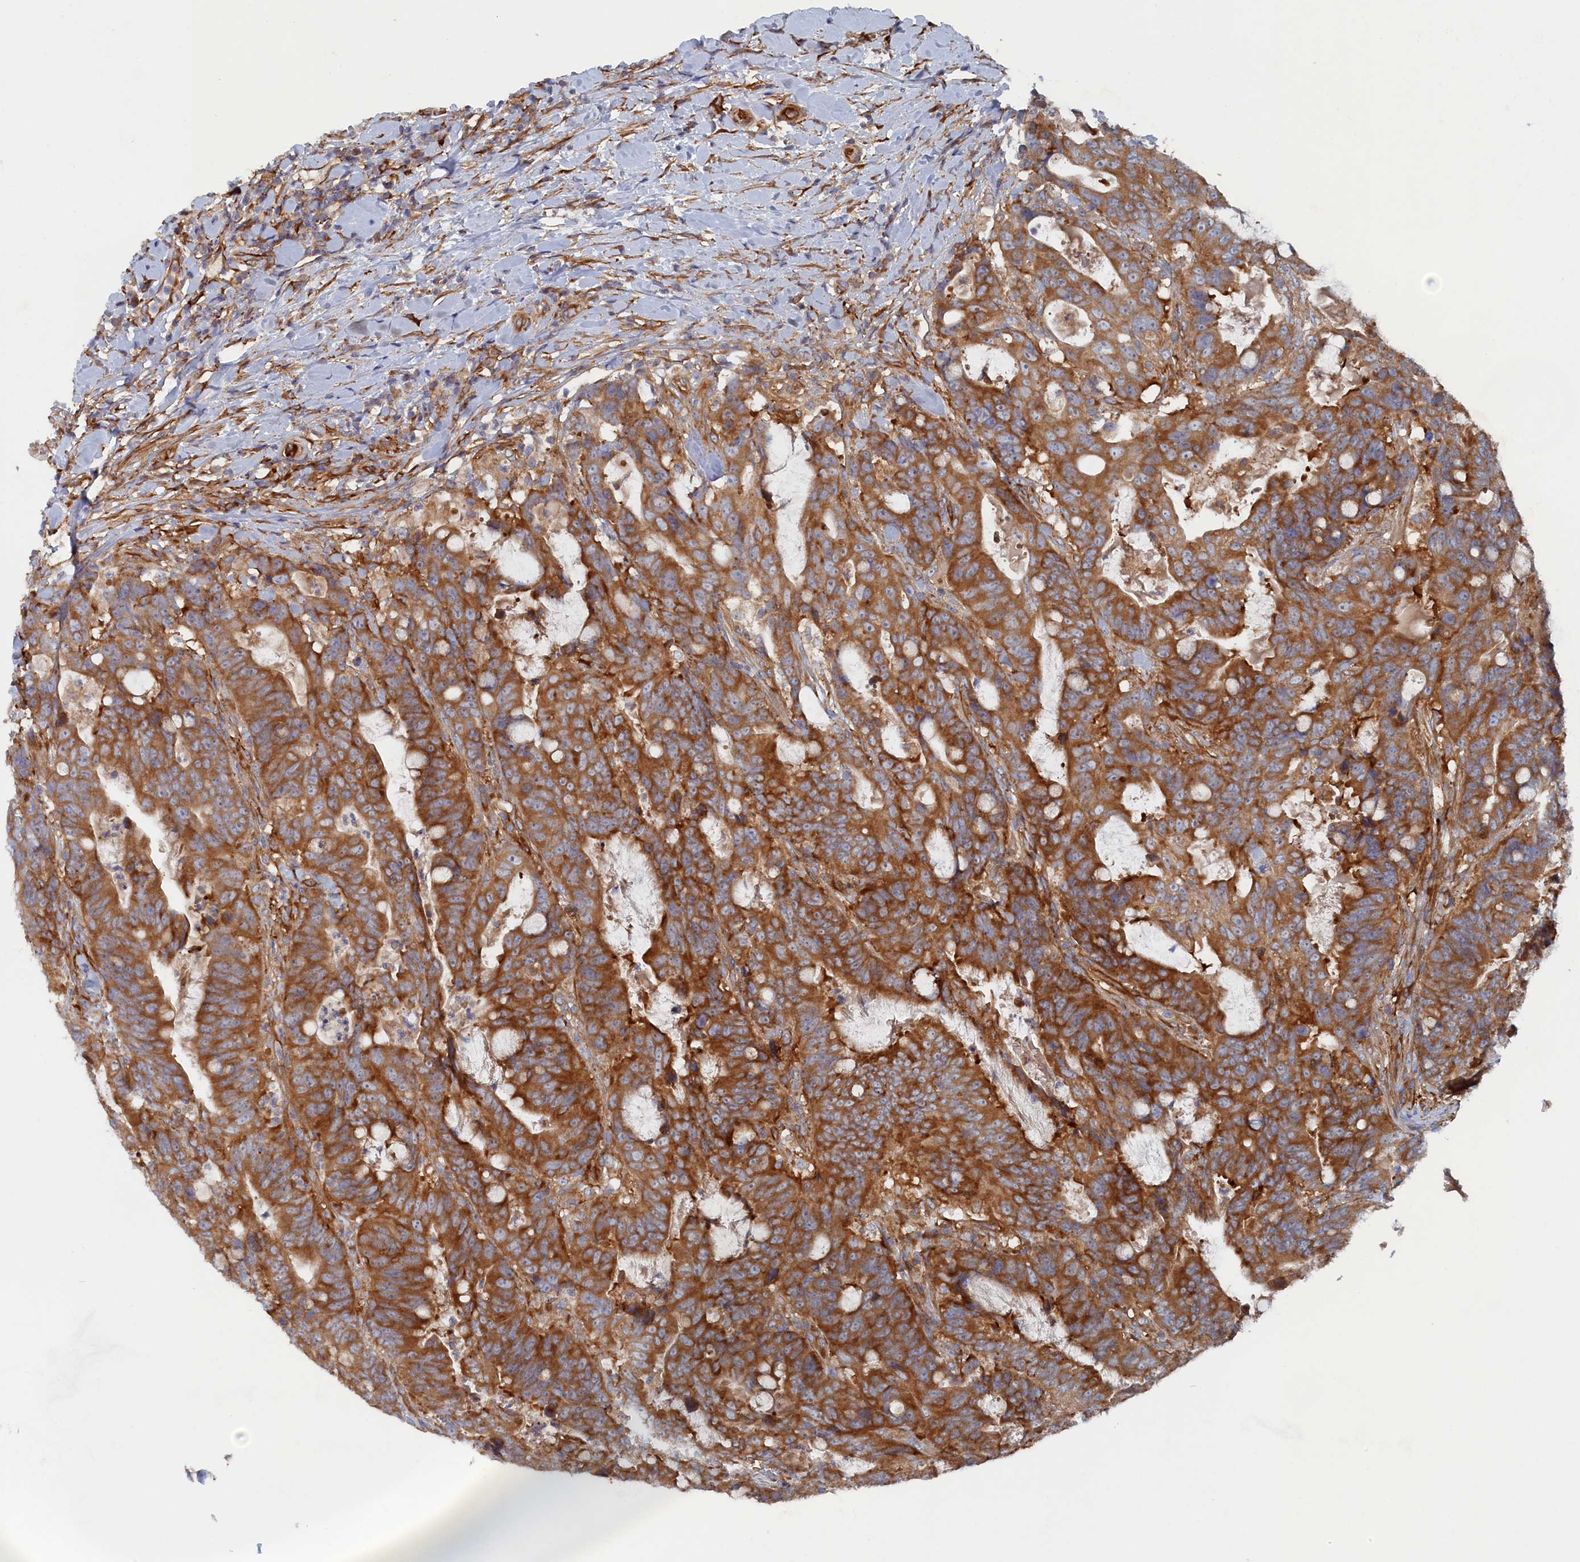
{"staining": {"intensity": "moderate", "quantity": ">75%", "location": "cytoplasmic/membranous"}, "tissue": "colorectal cancer", "cell_type": "Tumor cells", "image_type": "cancer", "snomed": [{"axis": "morphology", "description": "Adenocarcinoma, NOS"}, {"axis": "topography", "description": "Colon"}], "caption": "Immunohistochemistry of colorectal cancer demonstrates medium levels of moderate cytoplasmic/membranous staining in approximately >75% of tumor cells.", "gene": "TMEM196", "patient": {"sex": "female", "age": 82}}